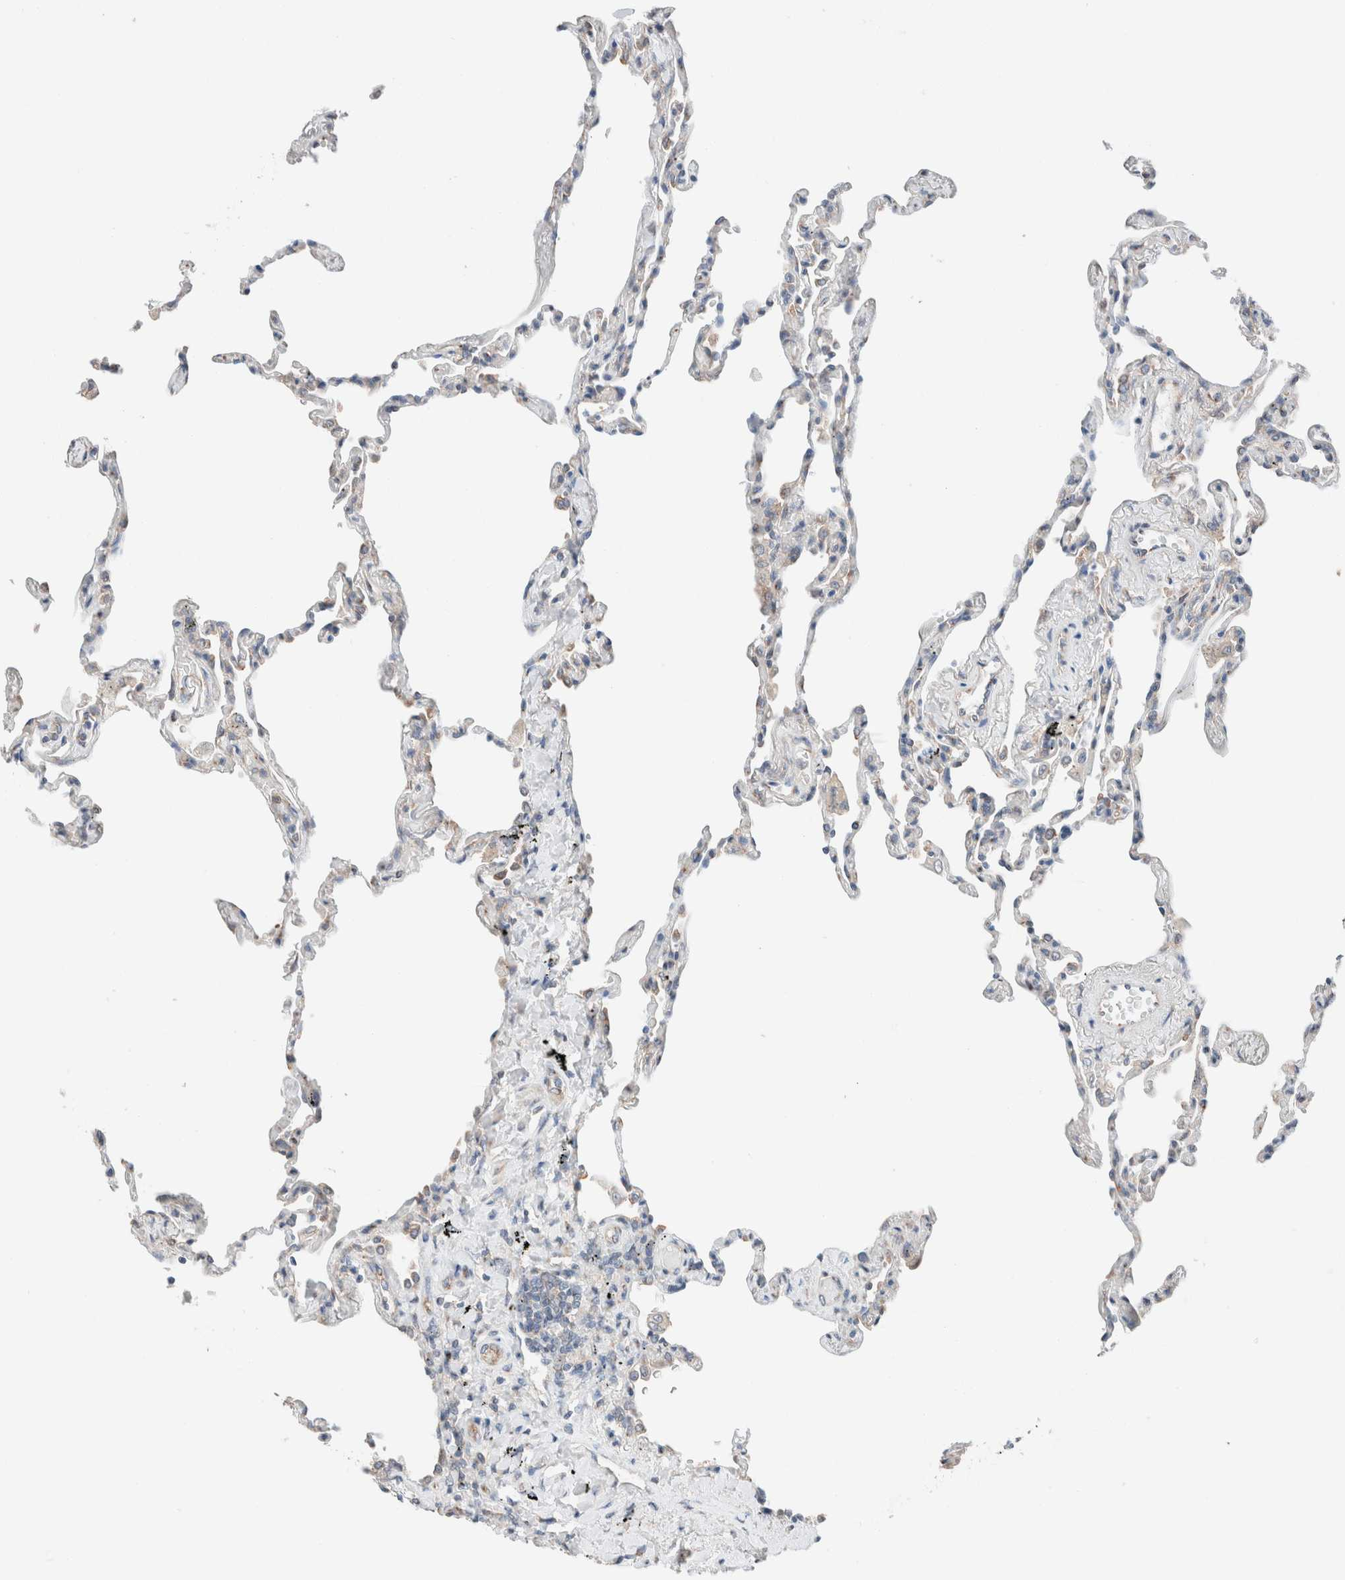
{"staining": {"intensity": "moderate", "quantity": "<25%", "location": "cytoplasmic/membranous"}, "tissue": "lung", "cell_type": "Alveolar cells", "image_type": "normal", "snomed": [{"axis": "morphology", "description": "Normal tissue, NOS"}, {"axis": "topography", "description": "Lung"}], "caption": "Protein positivity by IHC reveals moderate cytoplasmic/membranous expression in about <25% of alveolar cells in unremarkable lung. The staining is performed using DAB brown chromogen to label protein expression. The nuclei are counter-stained blue using hematoxylin.", "gene": "CASC3", "patient": {"sex": "male", "age": 59}}